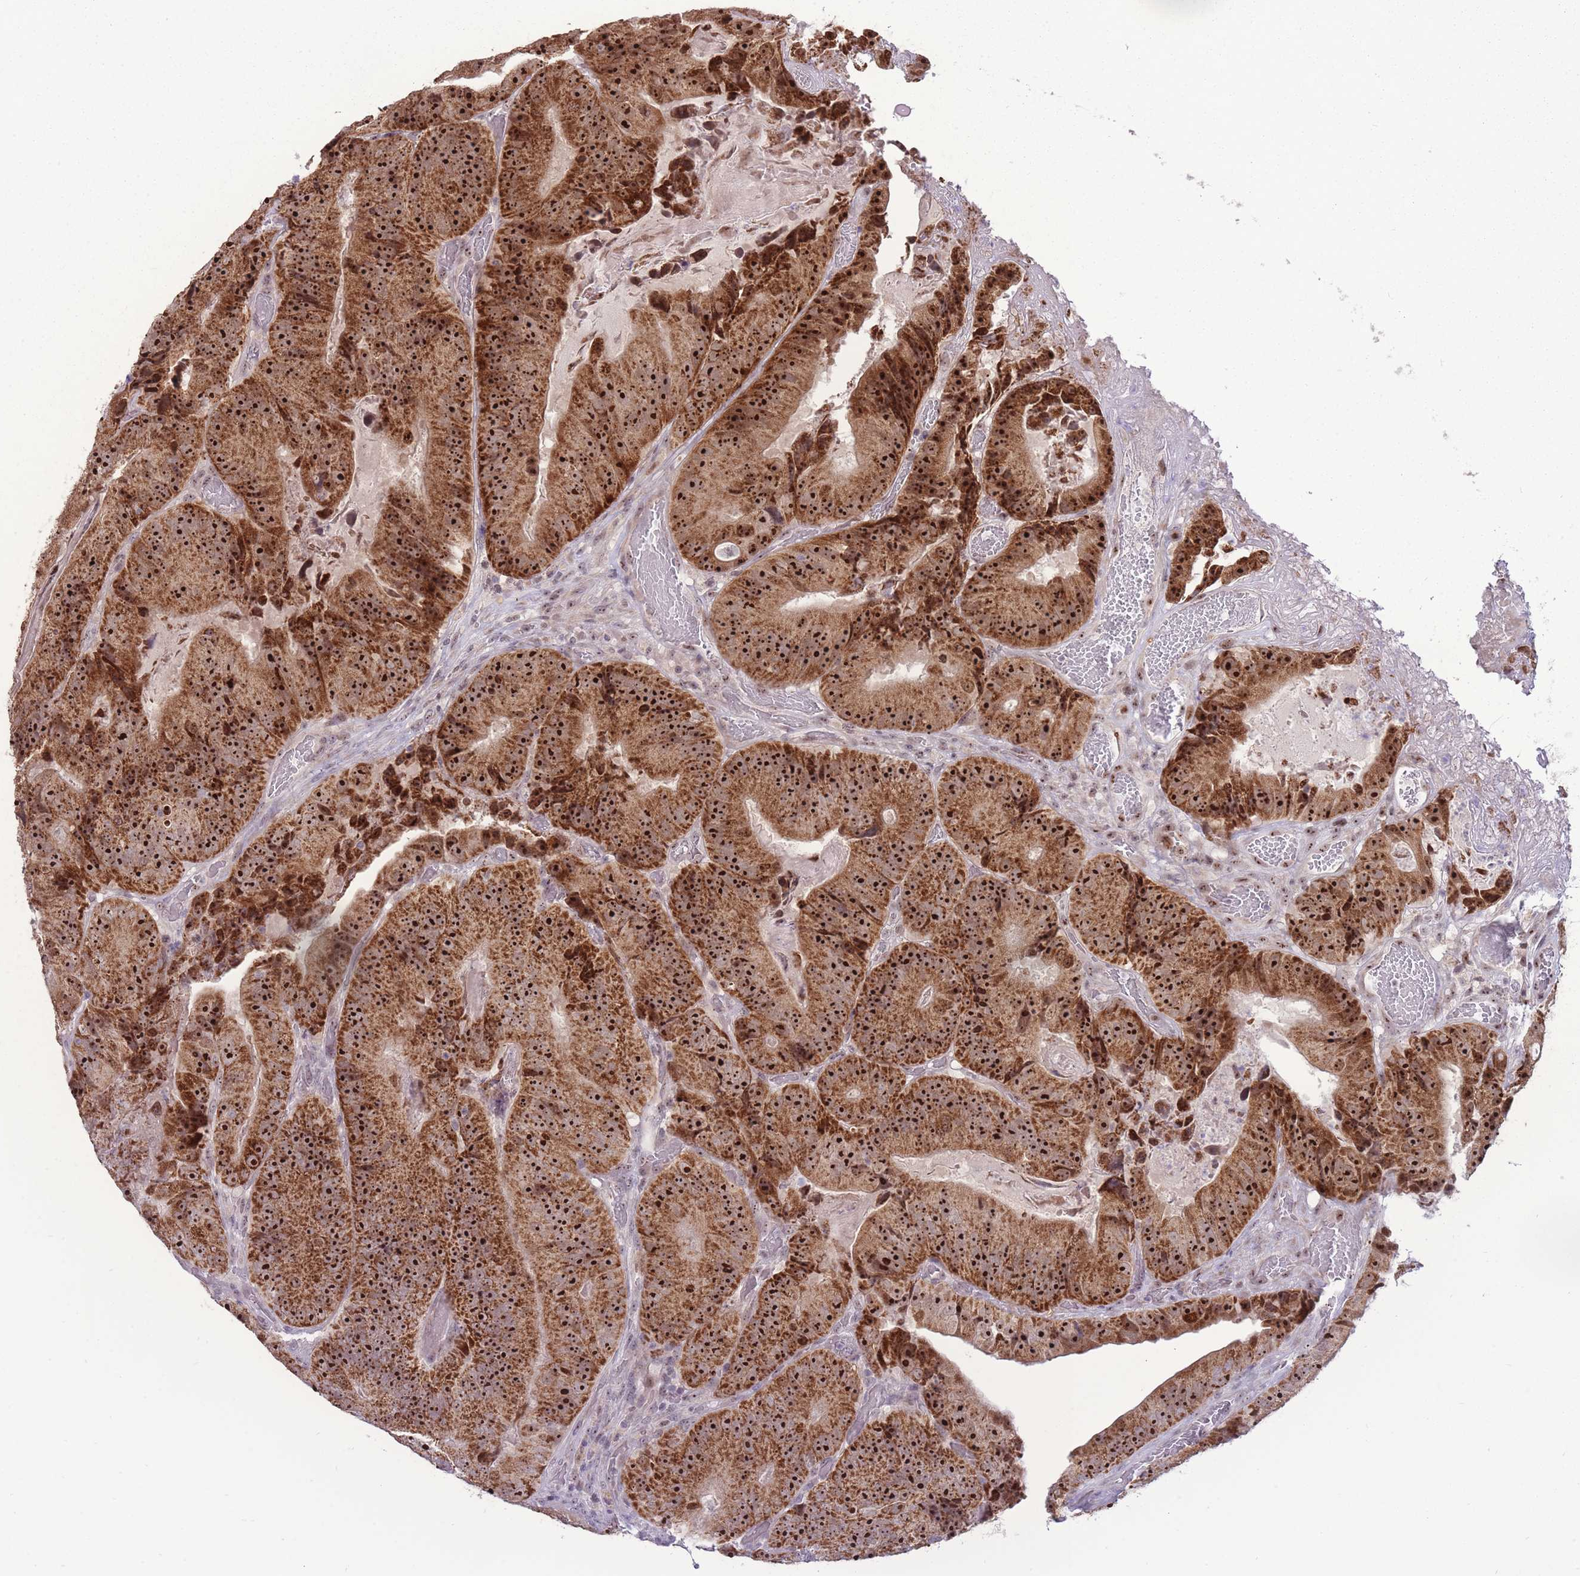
{"staining": {"intensity": "strong", "quantity": ">75%", "location": "cytoplasmic/membranous,nuclear"}, "tissue": "colorectal cancer", "cell_type": "Tumor cells", "image_type": "cancer", "snomed": [{"axis": "morphology", "description": "Adenocarcinoma, NOS"}, {"axis": "topography", "description": "Colon"}], "caption": "Immunohistochemical staining of colorectal cancer reveals high levels of strong cytoplasmic/membranous and nuclear protein staining in approximately >75% of tumor cells. (DAB = brown stain, brightfield microscopy at high magnification).", "gene": "MCIDAS", "patient": {"sex": "female", "age": 86}}